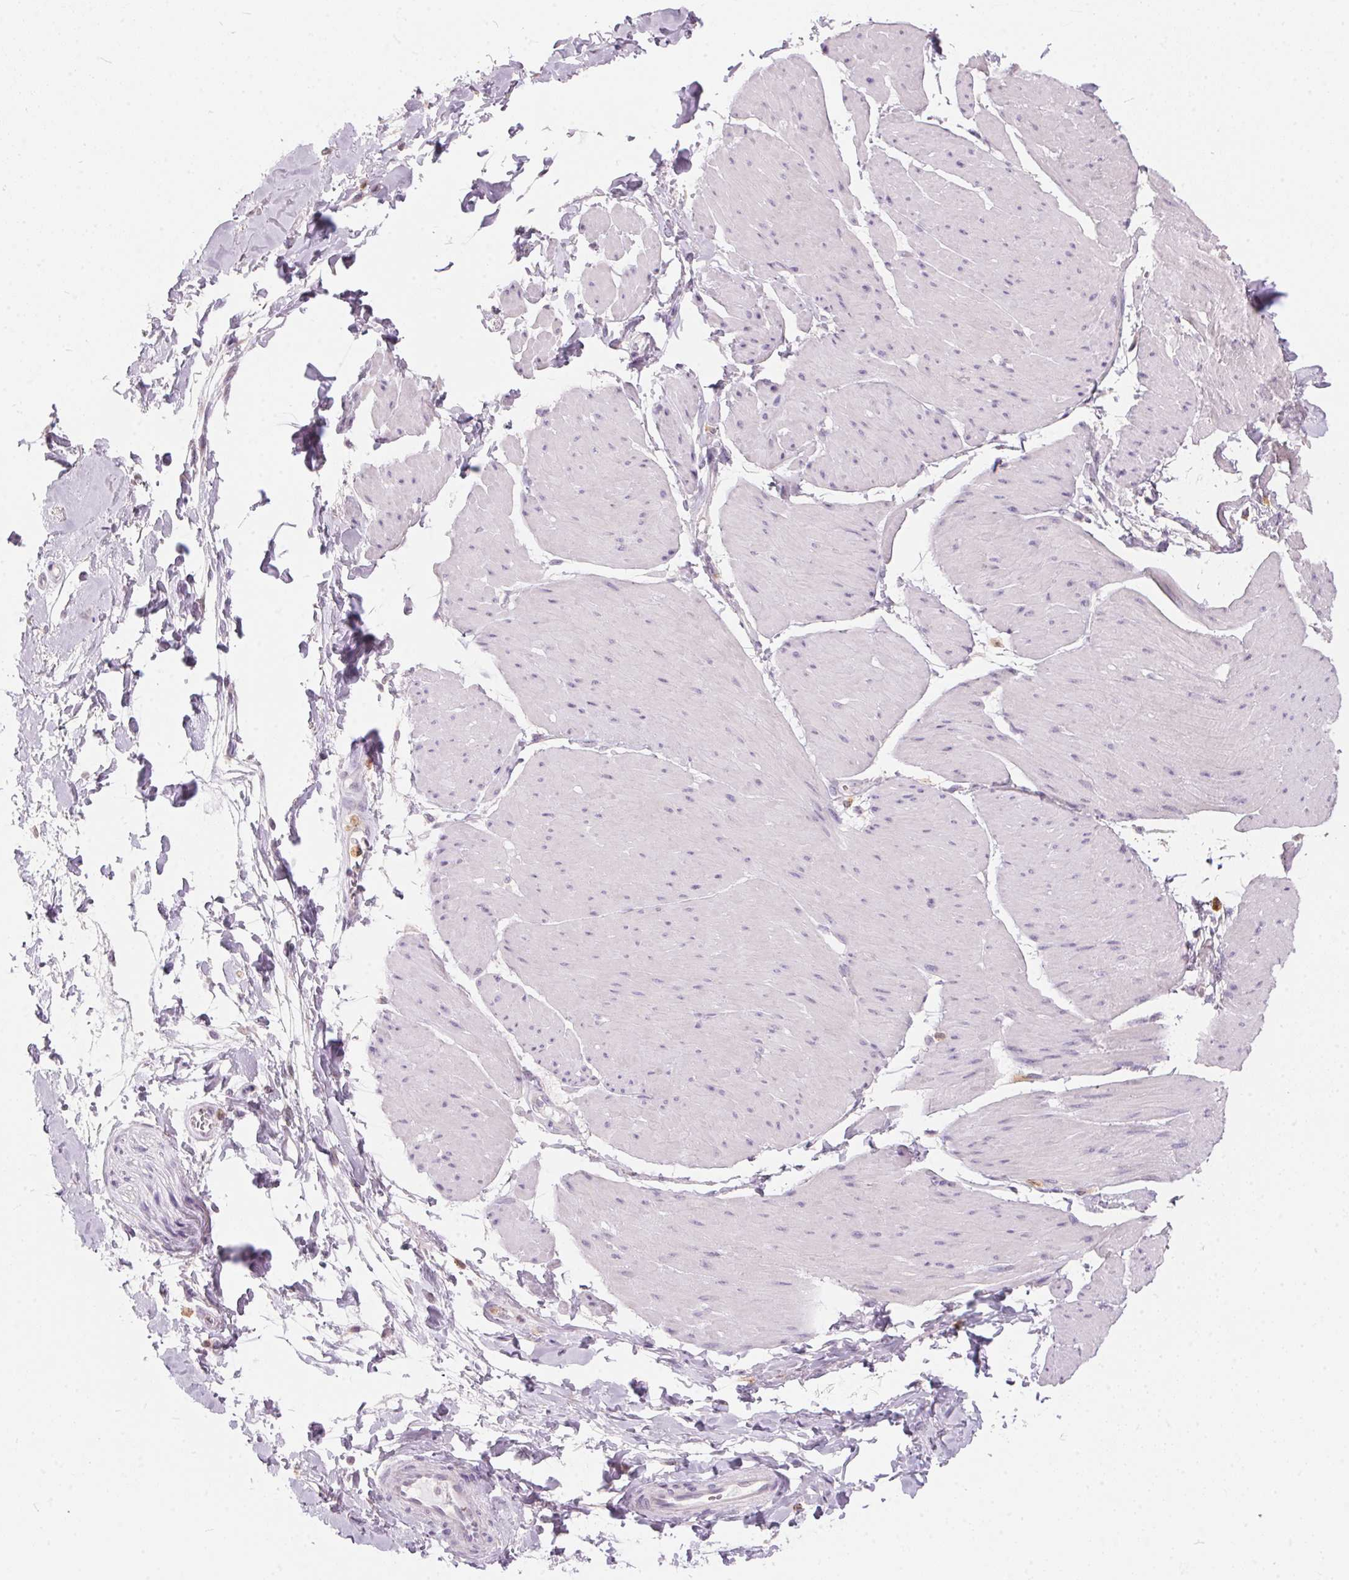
{"staining": {"intensity": "negative", "quantity": "none", "location": "none"}, "tissue": "adipose tissue", "cell_type": "Adipocytes", "image_type": "normal", "snomed": [{"axis": "morphology", "description": "Normal tissue, NOS"}, {"axis": "topography", "description": "Urinary bladder"}, {"axis": "topography", "description": "Peripheral nerve tissue"}], "caption": "DAB immunohistochemical staining of normal human adipose tissue shows no significant expression in adipocytes. The staining was performed using DAB to visualize the protein expression in brown, while the nuclei were stained in blue with hematoxylin (Magnification: 20x).", "gene": "SERPINB1", "patient": {"sex": "female", "age": 60}}